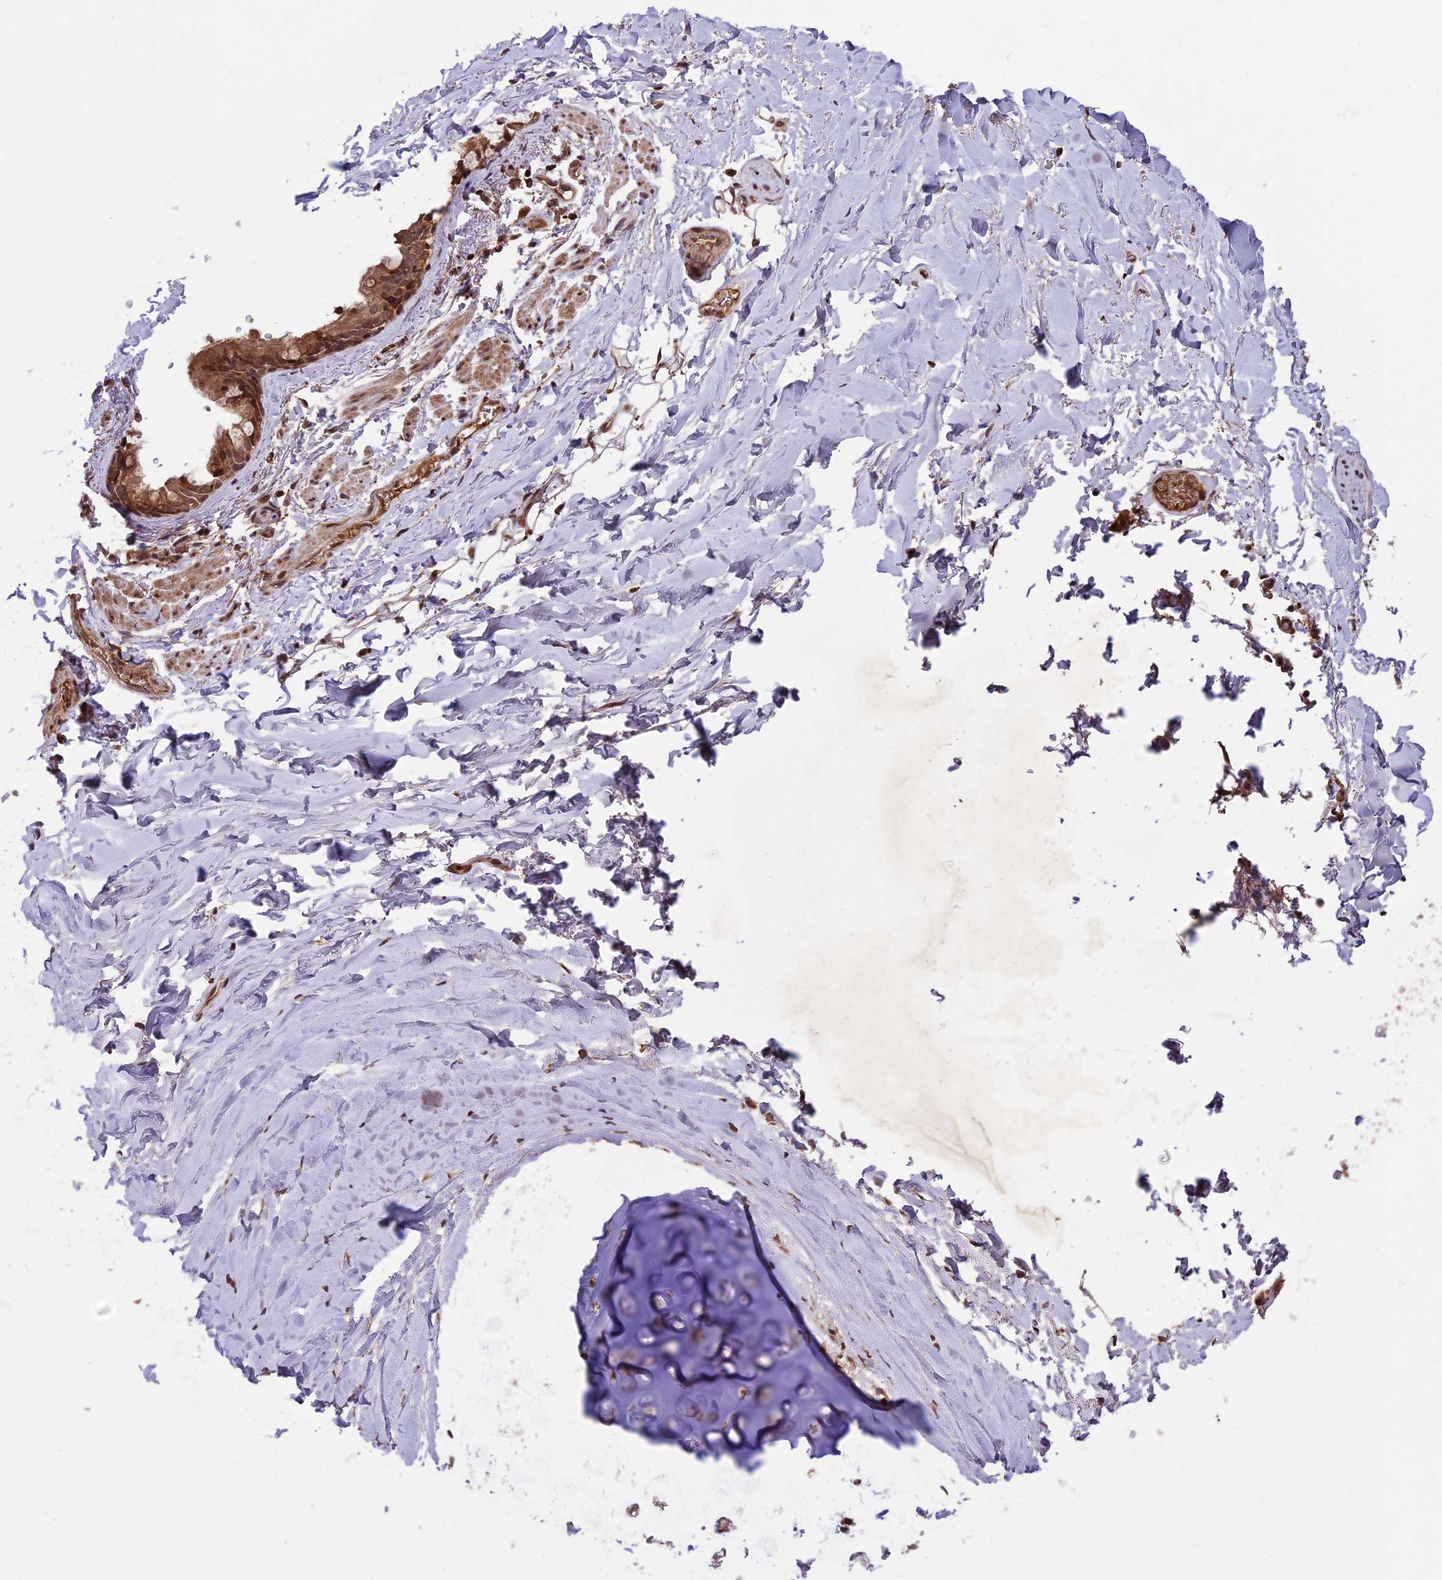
{"staining": {"intensity": "moderate", "quantity": ">75%", "location": "cytoplasmic/membranous"}, "tissue": "adipose tissue", "cell_type": "Adipocytes", "image_type": "normal", "snomed": [{"axis": "morphology", "description": "Normal tissue, NOS"}, {"axis": "topography", "description": "Lymph node"}, {"axis": "topography", "description": "Bronchus"}], "caption": "Immunohistochemical staining of benign human adipose tissue exhibits >75% levels of moderate cytoplasmic/membranous protein staining in approximately >75% of adipocytes. The staining was performed using DAB (3,3'-diaminobenzidine) to visualize the protein expression in brown, while the nuclei were stained in blue with hematoxylin (Magnification: 20x).", "gene": "ZNF598", "patient": {"sex": "male", "age": 63}}